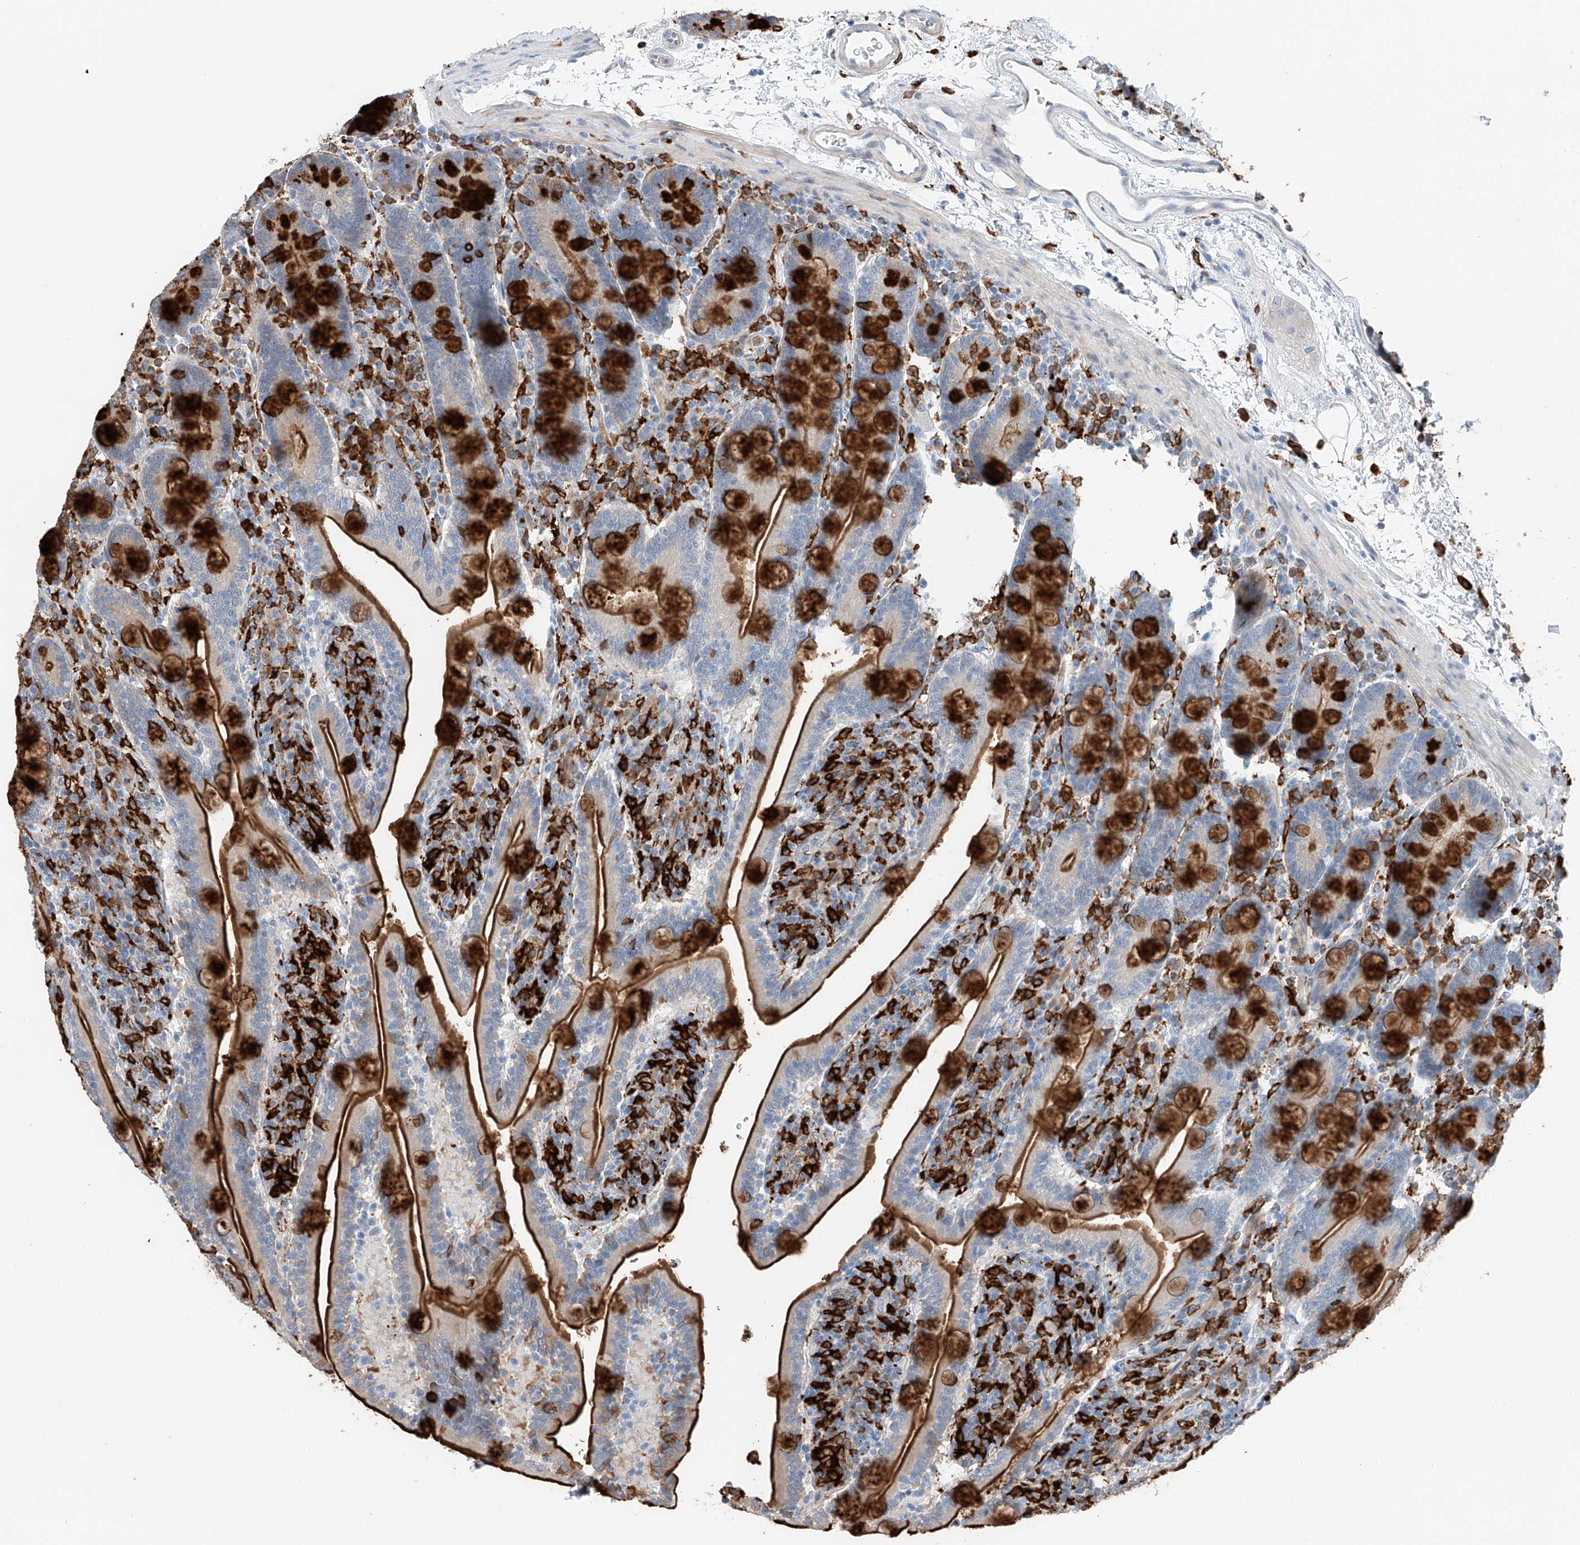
{"staining": {"intensity": "strong", "quantity": "25%-75%", "location": "cytoplasmic/membranous"}, "tissue": "duodenum", "cell_type": "Glandular cells", "image_type": "normal", "snomed": [{"axis": "morphology", "description": "Normal tissue, NOS"}, {"axis": "topography", "description": "Duodenum"}], "caption": "Immunohistochemistry (DAB (3,3'-diaminobenzidine)) staining of benign human duodenum reveals strong cytoplasmic/membranous protein staining in about 25%-75% of glandular cells. The staining was performed using DAB (3,3'-diaminobenzidine), with brown indicating positive protein expression. Nuclei are stained blue with hematoxylin.", "gene": "TBXAS1", "patient": {"sex": "male", "age": 35}}